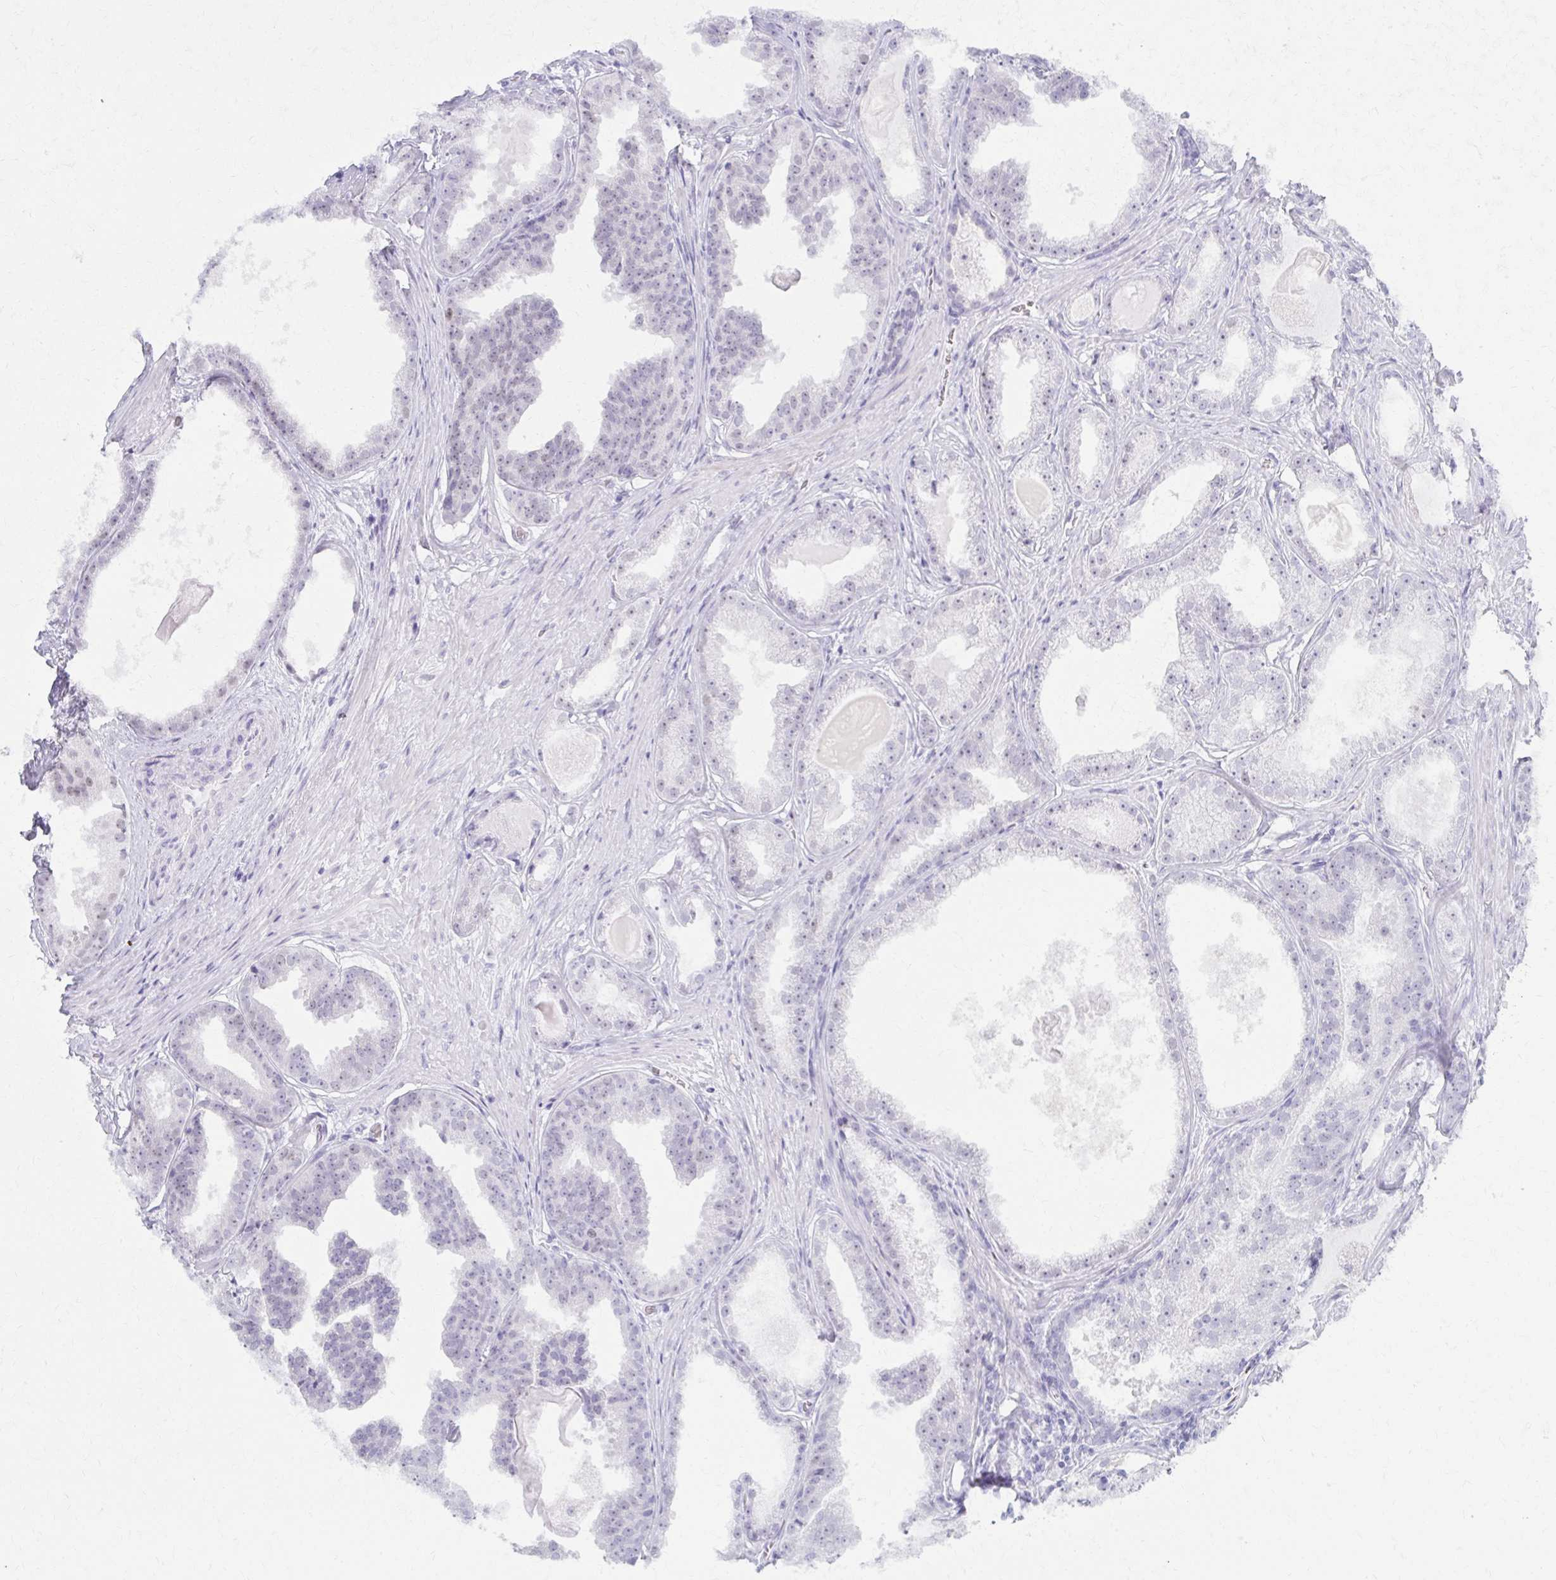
{"staining": {"intensity": "negative", "quantity": "none", "location": "none"}, "tissue": "prostate cancer", "cell_type": "Tumor cells", "image_type": "cancer", "snomed": [{"axis": "morphology", "description": "Adenocarcinoma, Low grade"}, {"axis": "topography", "description": "Prostate"}], "caption": "A micrograph of prostate cancer stained for a protein exhibits no brown staining in tumor cells.", "gene": "MORC4", "patient": {"sex": "male", "age": 65}}